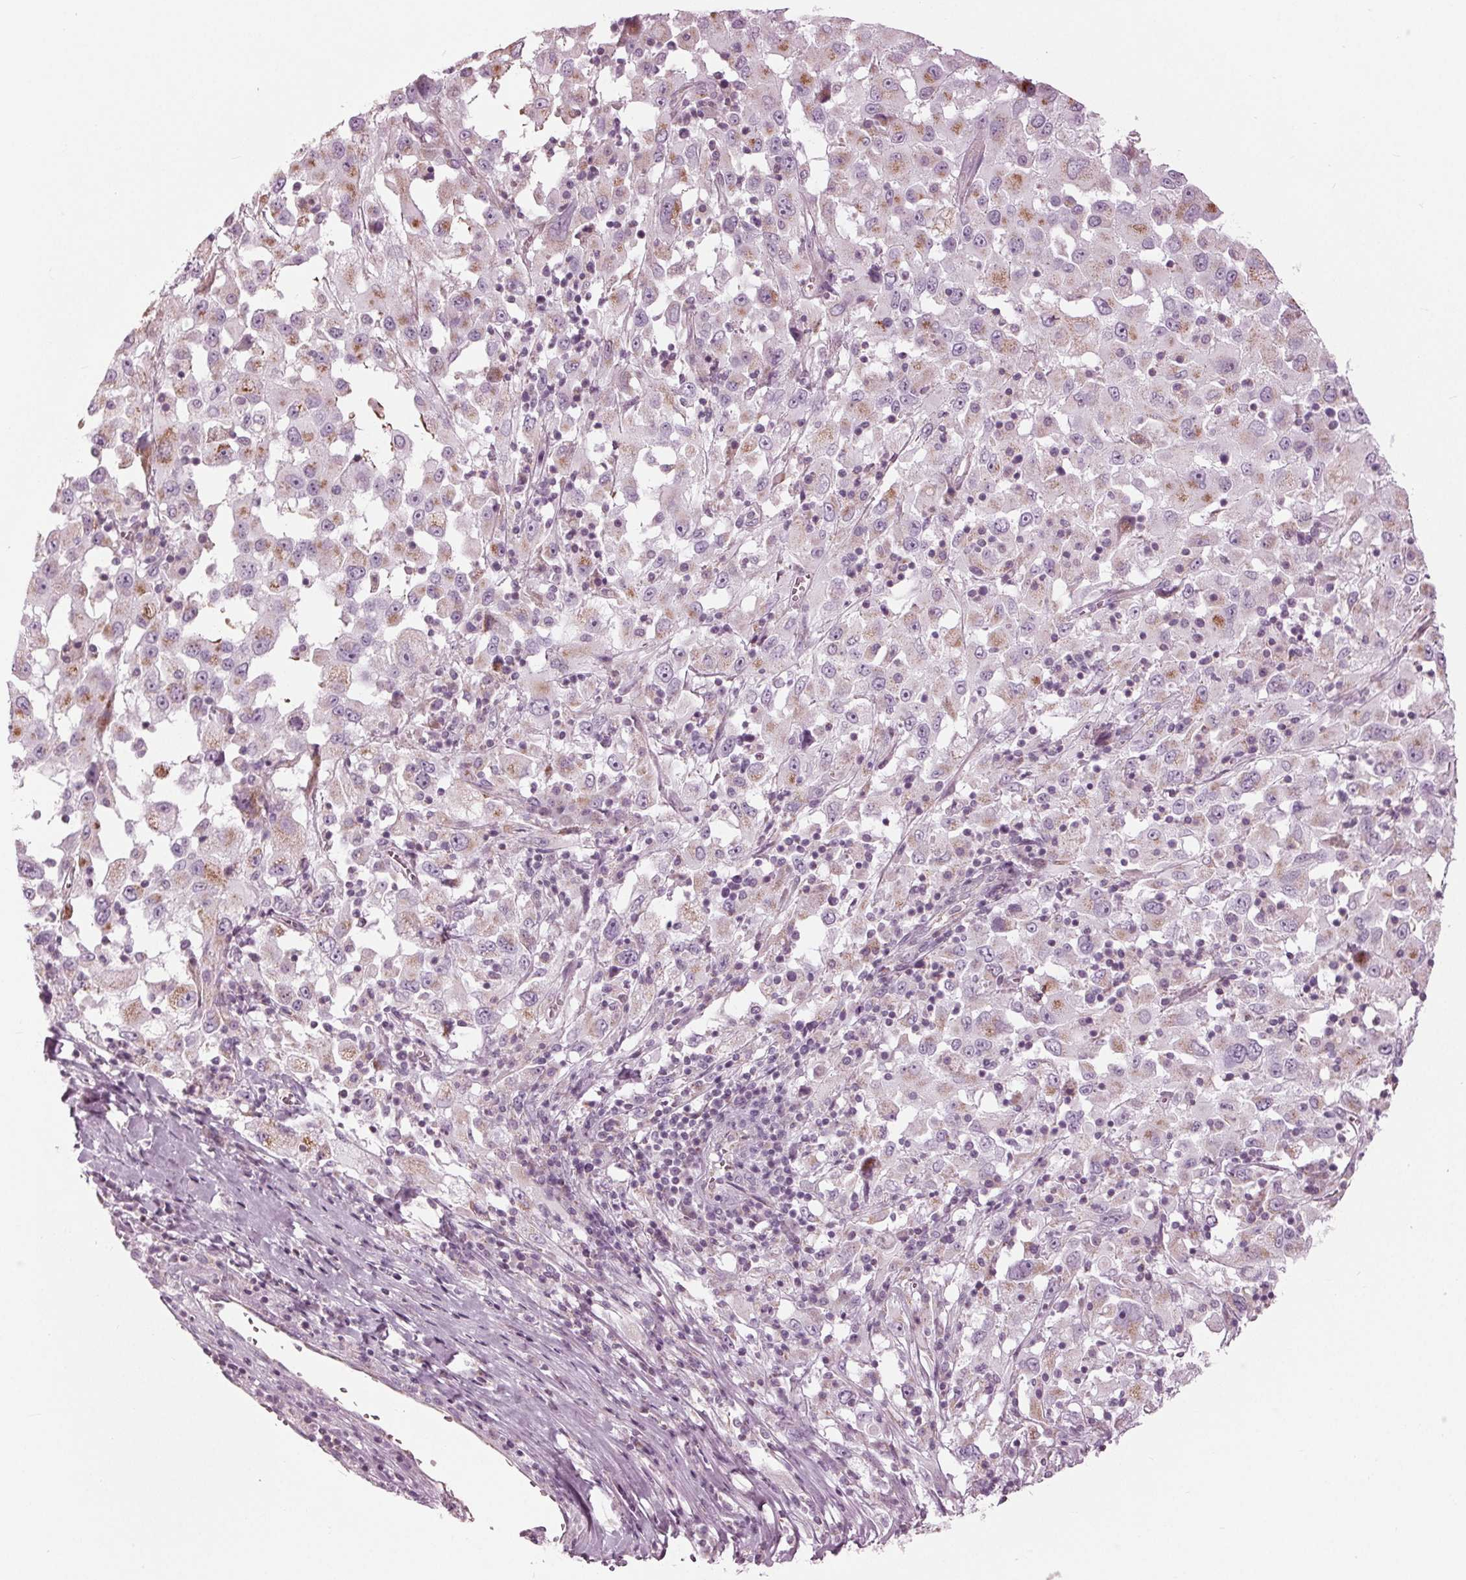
{"staining": {"intensity": "moderate", "quantity": "25%-75%", "location": "cytoplasmic/membranous"}, "tissue": "melanoma", "cell_type": "Tumor cells", "image_type": "cancer", "snomed": [{"axis": "morphology", "description": "Malignant melanoma, Metastatic site"}, {"axis": "topography", "description": "Soft tissue"}], "caption": "This micrograph reveals immunohistochemistry staining of human melanoma, with medium moderate cytoplasmic/membranous positivity in approximately 25%-75% of tumor cells.", "gene": "CLN6", "patient": {"sex": "male", "age": 50}}